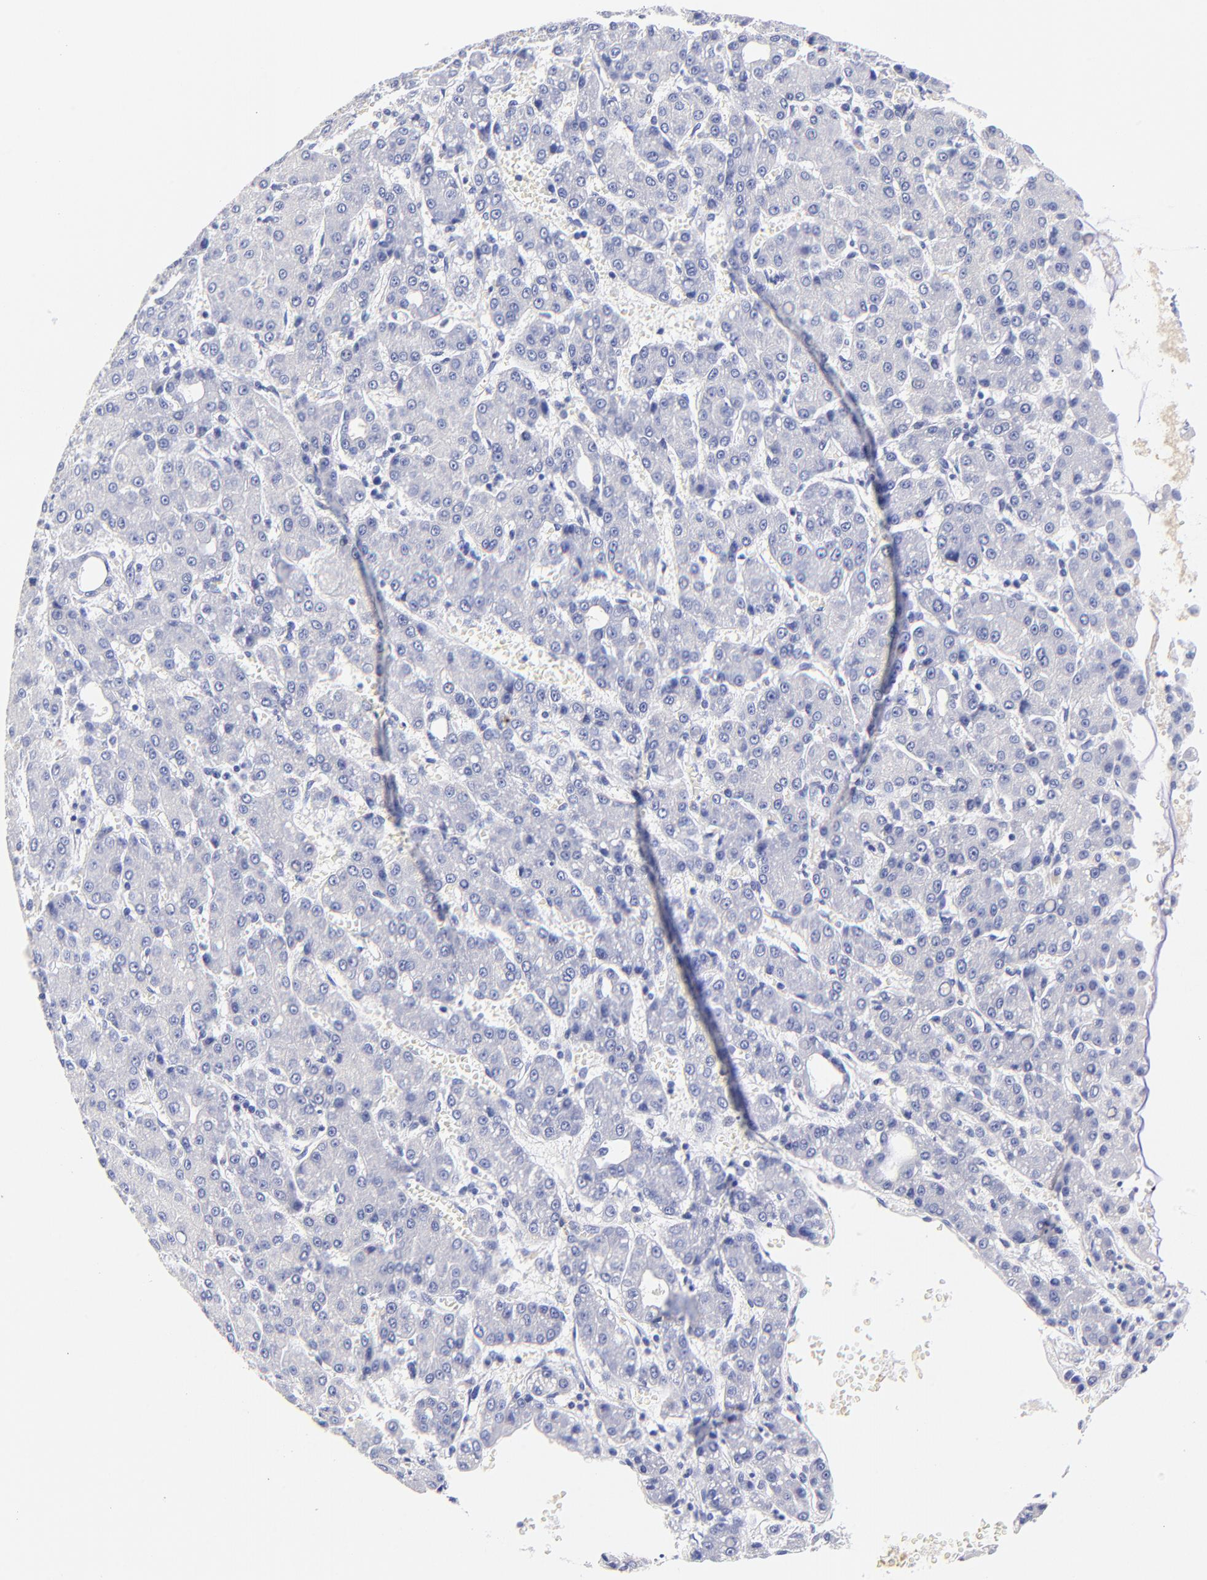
{"staining": {"intensity": "negative", "quantity": "none", "location": "none"}, "tissue": "liver cancer", "cell_type": "Tumor cells", "image_type": "cancer", "snomed": [{"axis": "morphology", "description": "Carcinoma, Hepatocellular, NOS"}, {"axis": "topography", "description": "Liver"}], "caption": "Human liver hepatocellular carcinoma stained for a protein using immunohistochemistry exhibits no positivity in tumor cells.", "gene": "HORMAD2", "patient": {"sex": "male", "age": 69}}